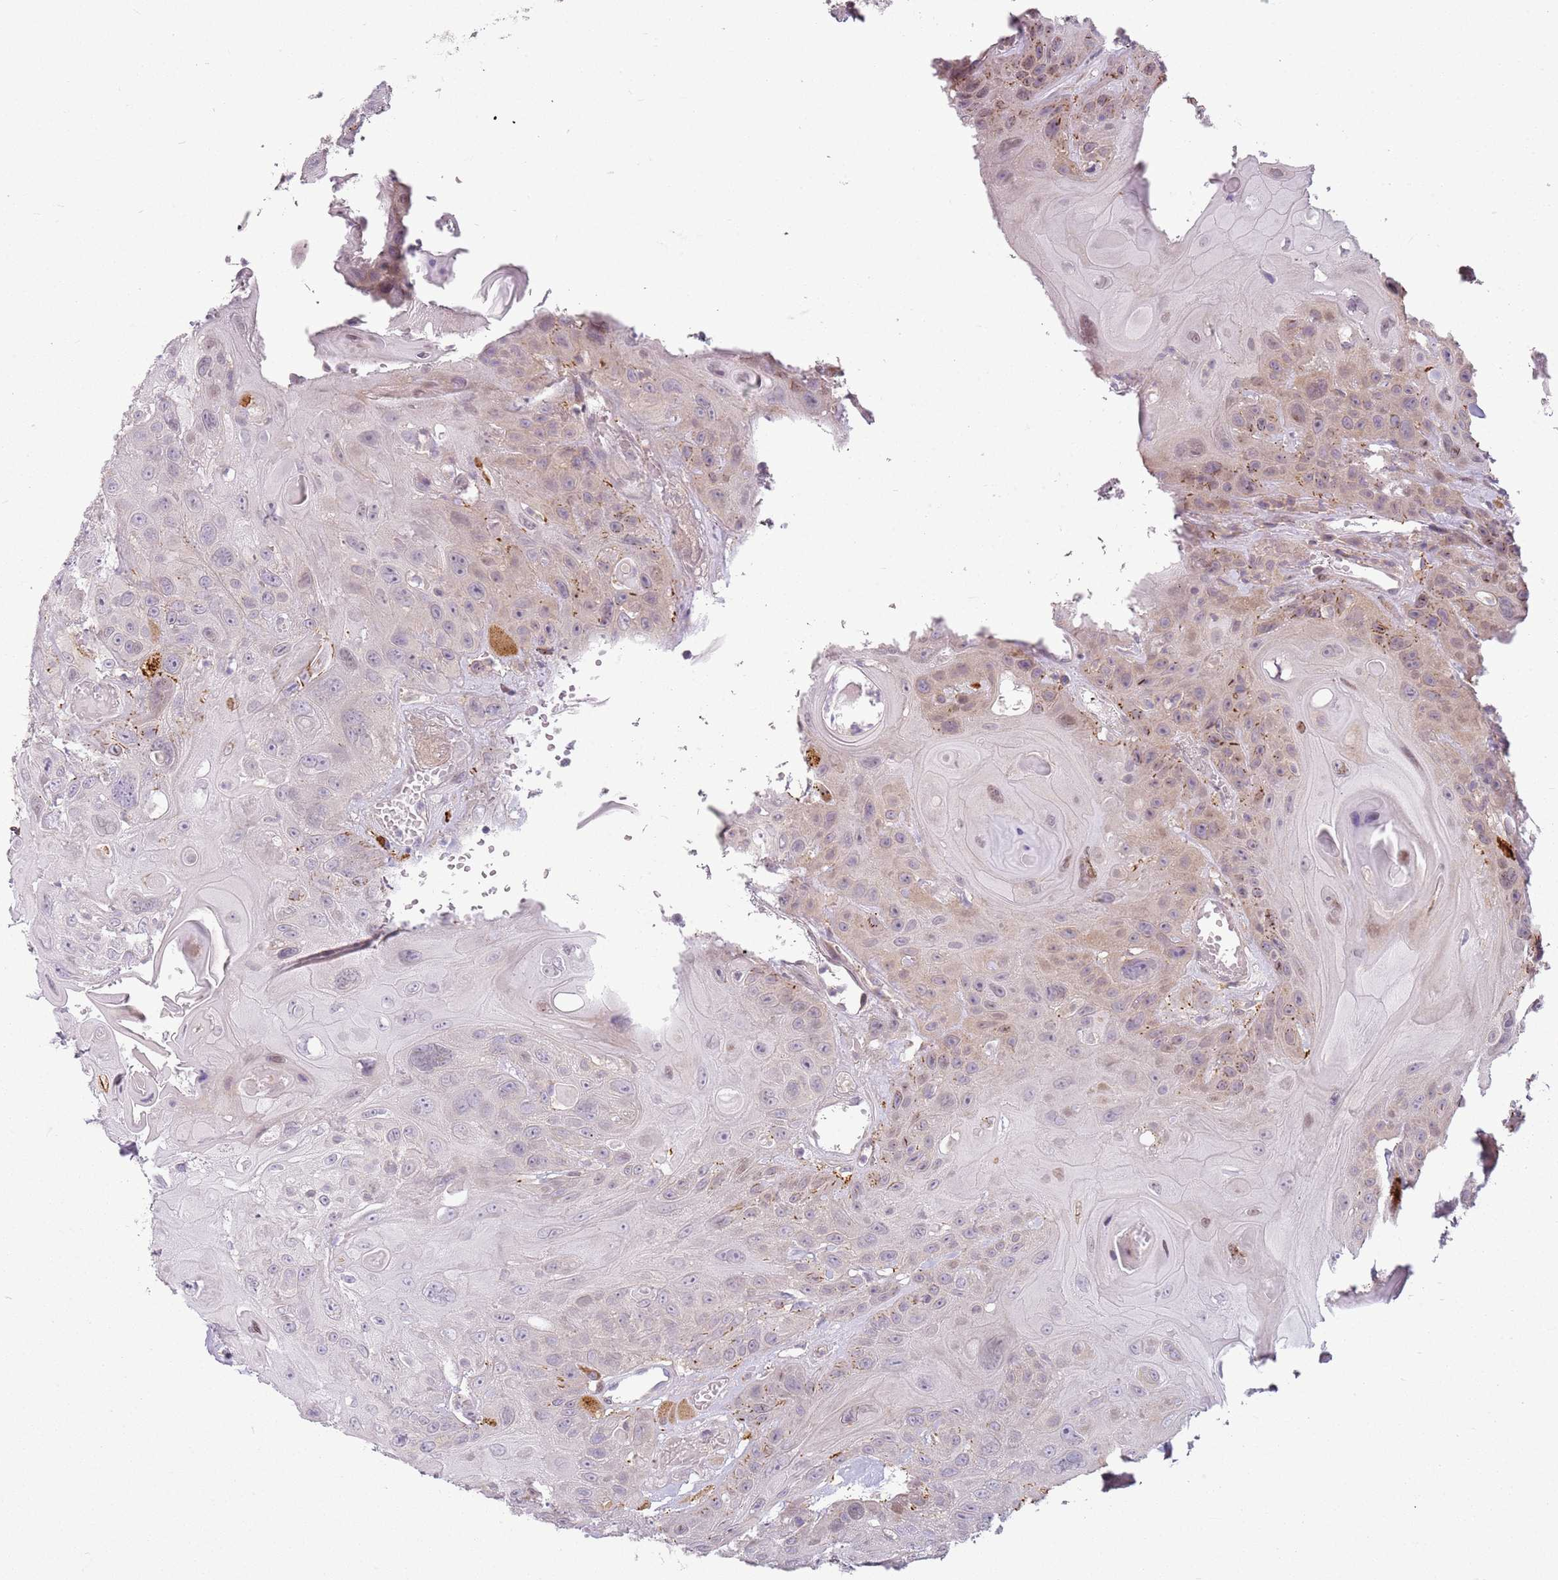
{"staining": {"intensity": "moderate", "quantity": "<25%", "location": "cytoplasmic/membranous"}, "tissue": "head and neck cancer", "cell_type": "Tumor cells", "image_type": "cancer", "snomed": [{"axis": "morphology", "description": "Squamous cell carcinoma, NOS"}, {"axis": "topography", "description": "Head-Neck"}], "caption": "IHC (DAB (3,3'-diaminobenzidine)) staining of human head and neck cancer reveals moderate cytoplasmic/membranous protein expression in about <25% of tumor cells. Using DAB (brown) and hematoxylin (blue) stains, captured at high magnification using brightfield microscopy.", "gene": "DEFB116", "patient": {"sex": "female", "age": 59}}